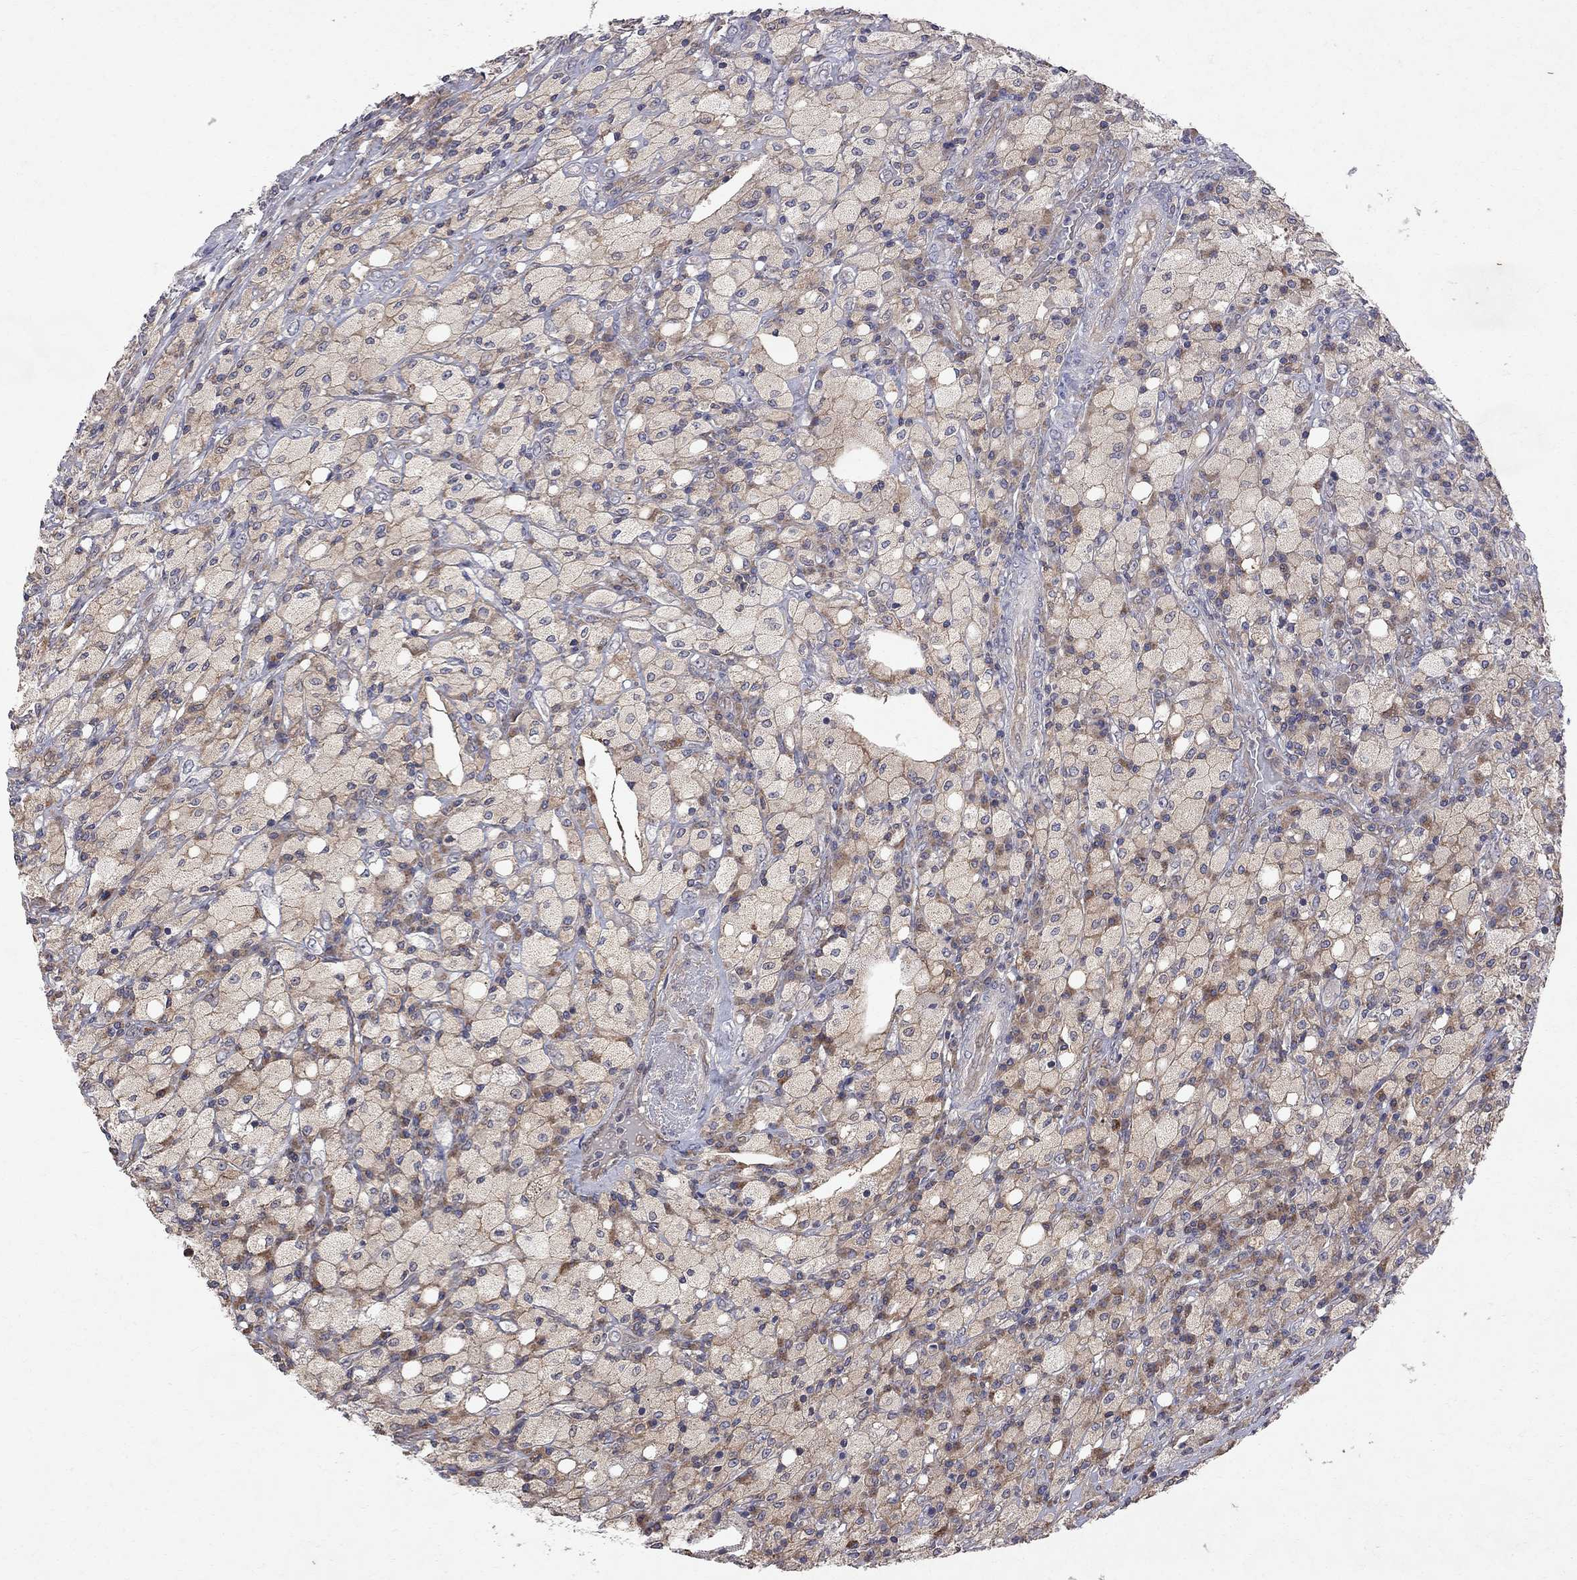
{"staining": {"intensity": "negative", "quantity": "none", "location": "none"}, "tissue": "testis cancer", "cell_type": "Tumor cells", "image_type": "cancer", "snomed": [{"axis": "morphology", "description": "Necrosis, NOS"}, {"axis": "morphology", "description": "Carcinoma, Embryonal, NOS"}, {"axis": "topography", "description": "Testis"}], "caption": "DAB immunohistochemical staining of human testis cancer exhibits no significant staining in tumor cells.", "gene": "ABI3", "patient": {"sex": "male", "age": 19}}